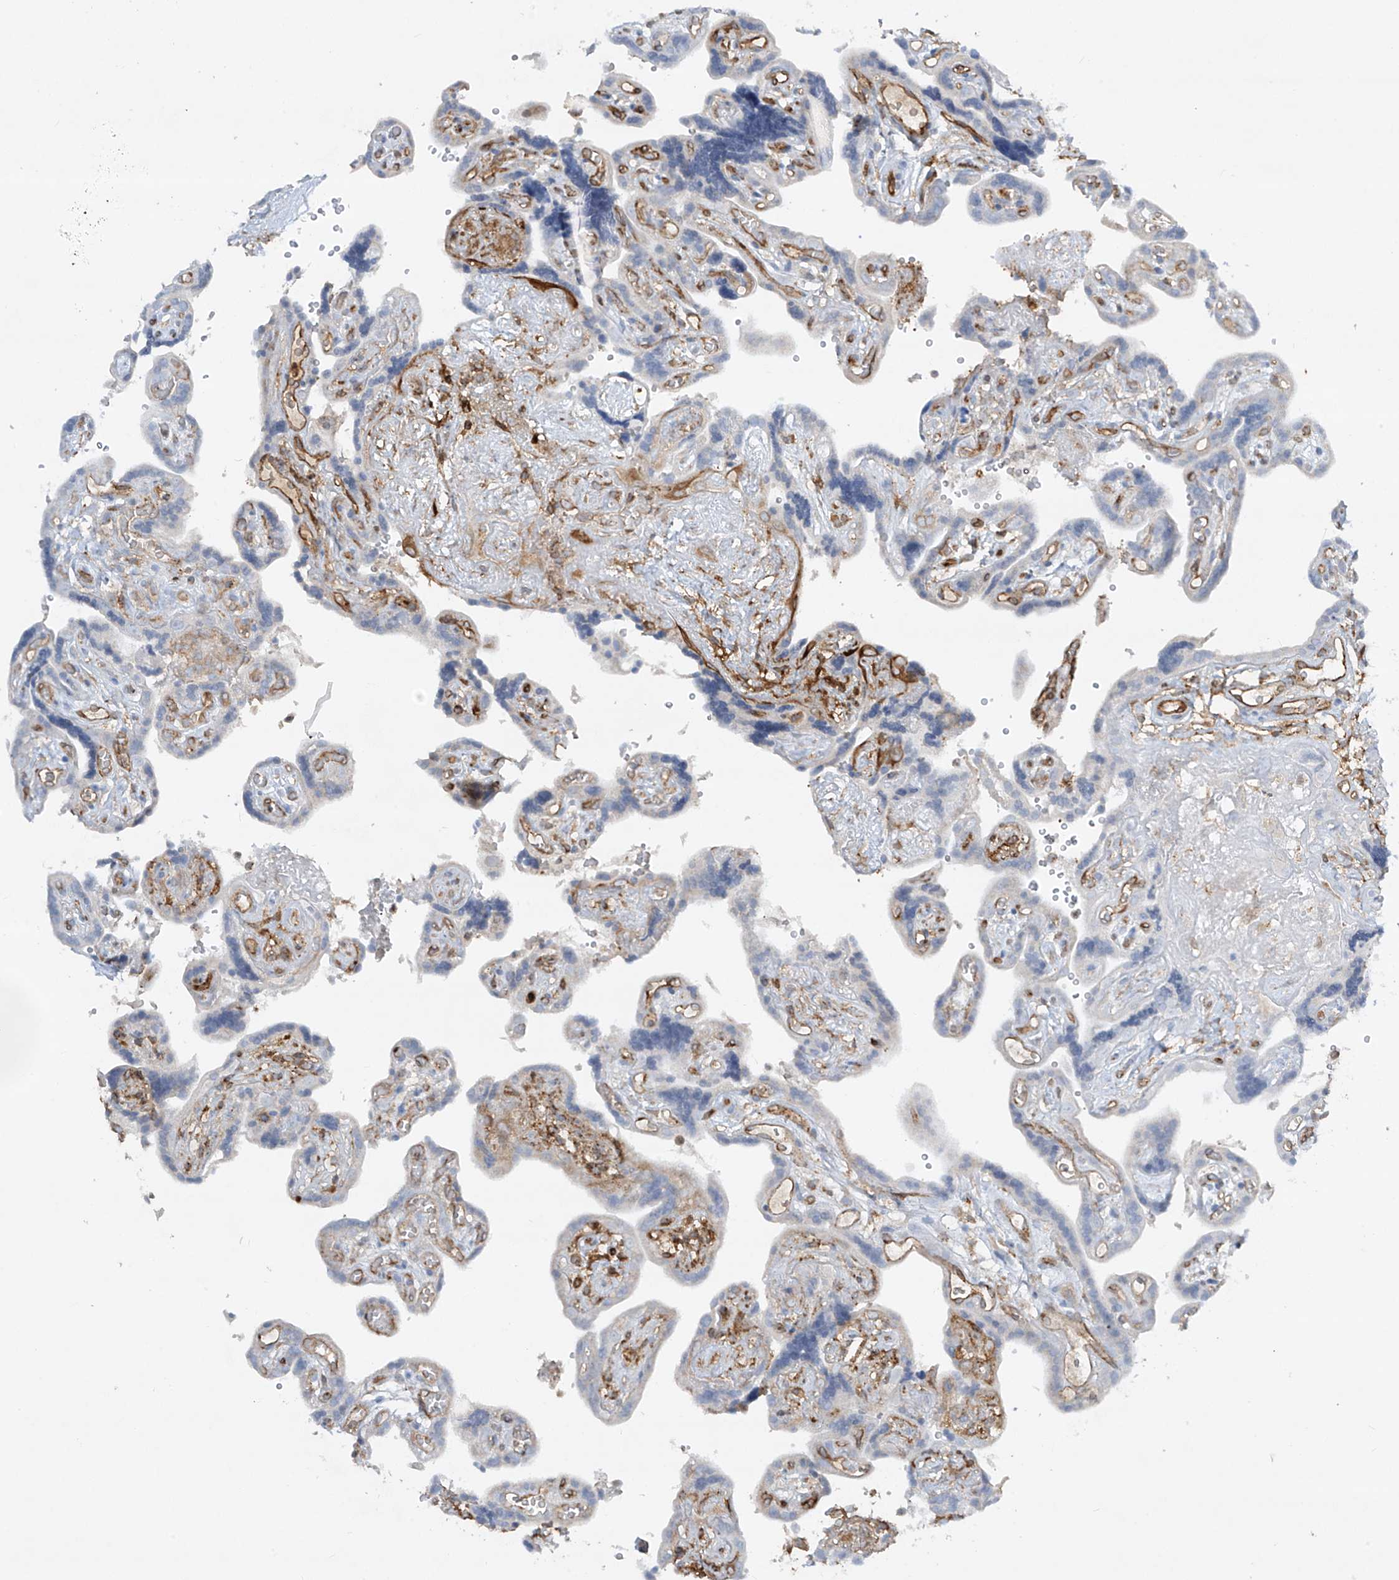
{"staining": {"intensity": "strong", "quantity": "25%-75%", "location": "cytoplasmic/membranous"}, "tissue": "placenta", "cell_type": "Decidual cells", "image_type": "normal", "snomed": [{"axis": "morphology", "description": "Normal tissue, NOS"}, {"axis": "topography", "description": "Placenta"}], "caption": "A micrograph showing strong cytoplasmic/membranous staining in about 25%-75% of decidual cells in unremarkable placenta, as visualized by brown immunohistochemical staining.", "gene": "HLA", "patient": {"sex": "female", "age": 30}}